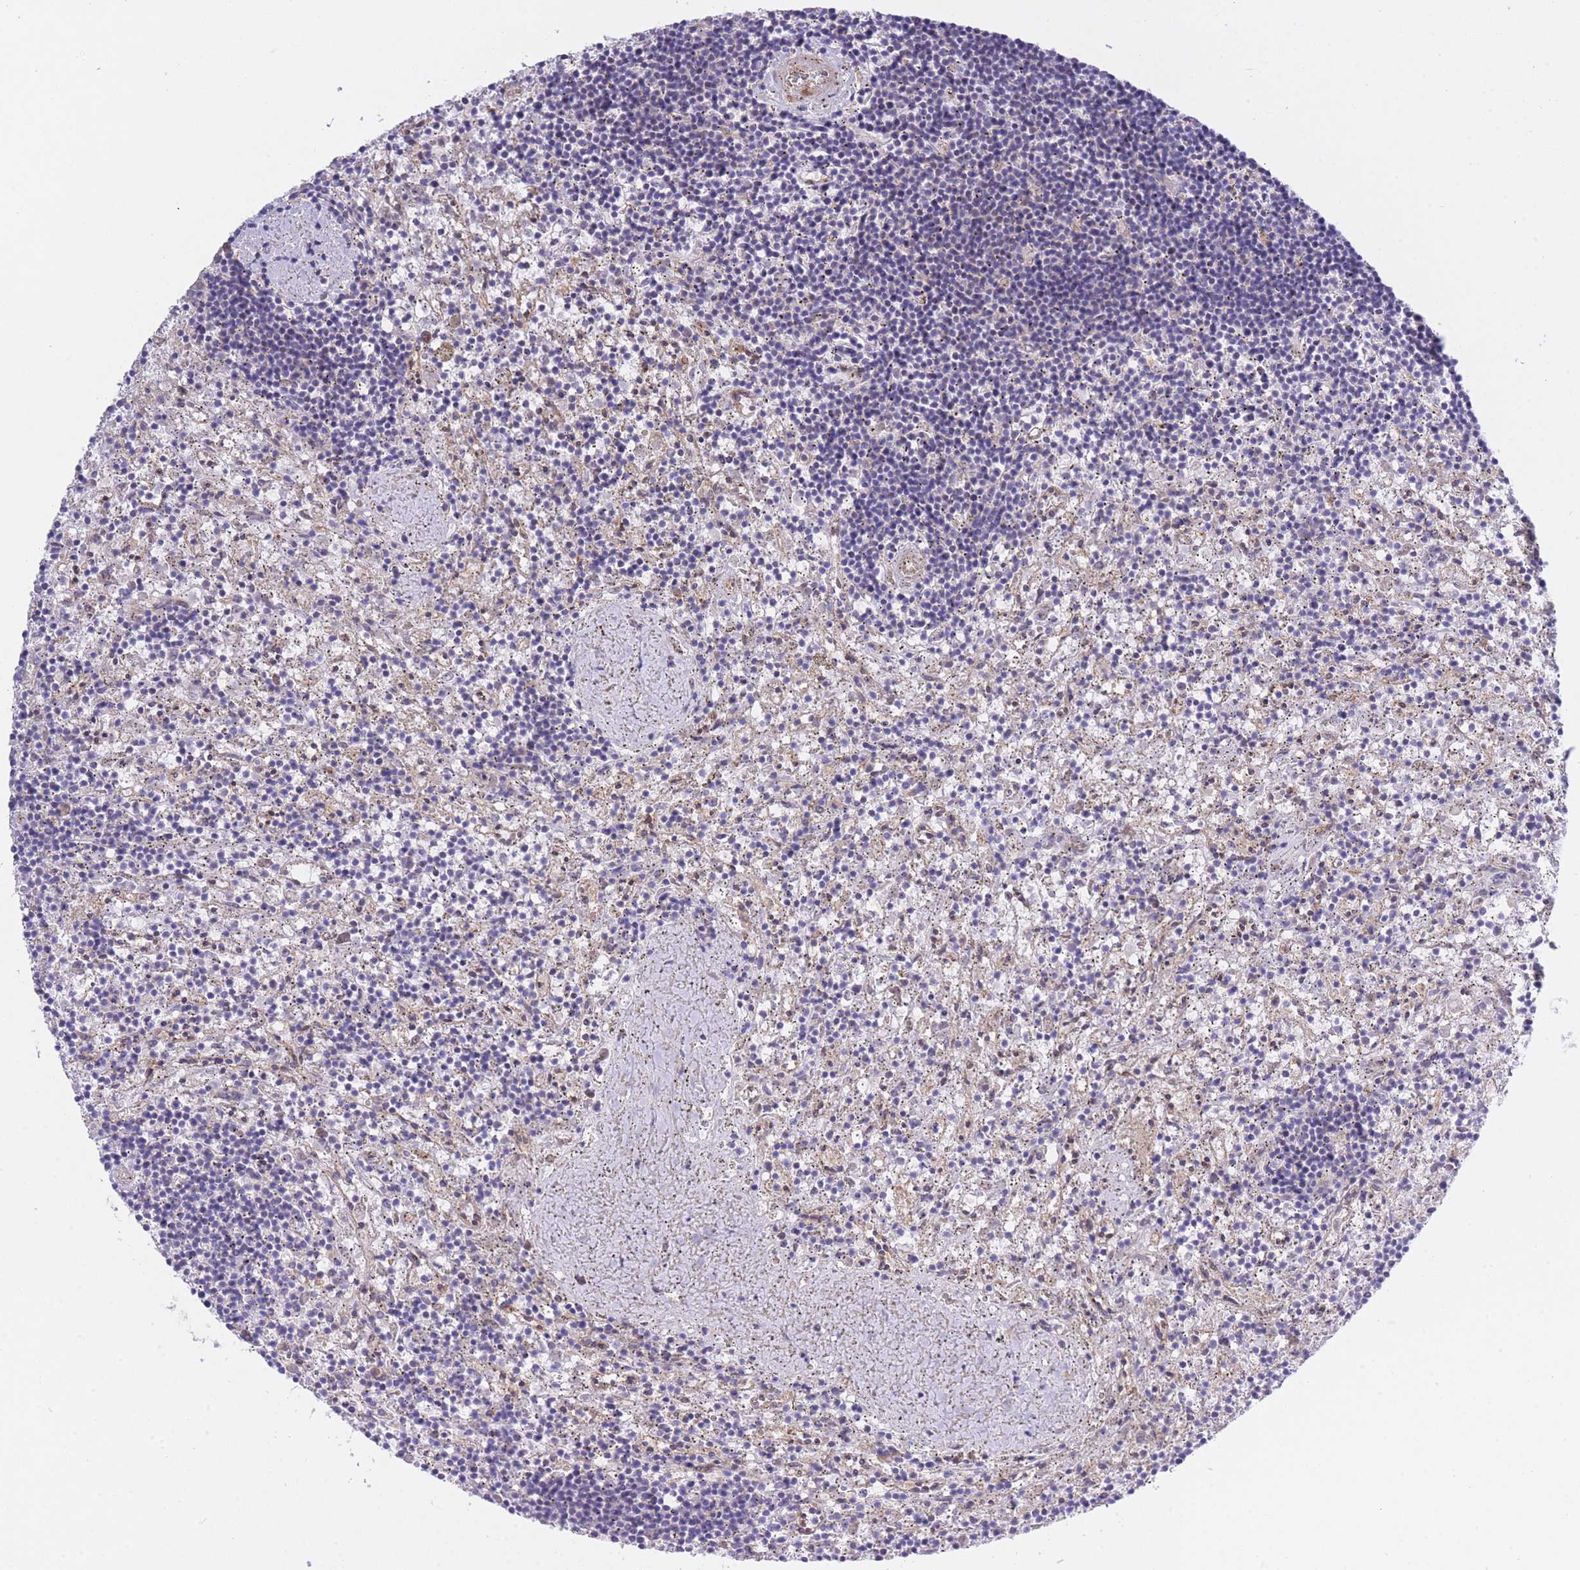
{"staining": {"intensity": "negative", "quantity": "none", "location": "none"}, "tissue": "lymphoma", "cell_type": "Tumor cells", "image_type": "cancer", "snomed": [{"axis": "morphology", "description": "Malignant lymphoma, non-Hodgkin's type, Low grade"}, {"axis": "topography", "description": "Spleen"}], "caption": "A high-resolution micrograph shows immunohistochemistry (IHC) staining of lymphoma, which shows no significant staining in tumor cells.", "gene": "CHAC1", "patient": {"sex": "male", "age": 76}}